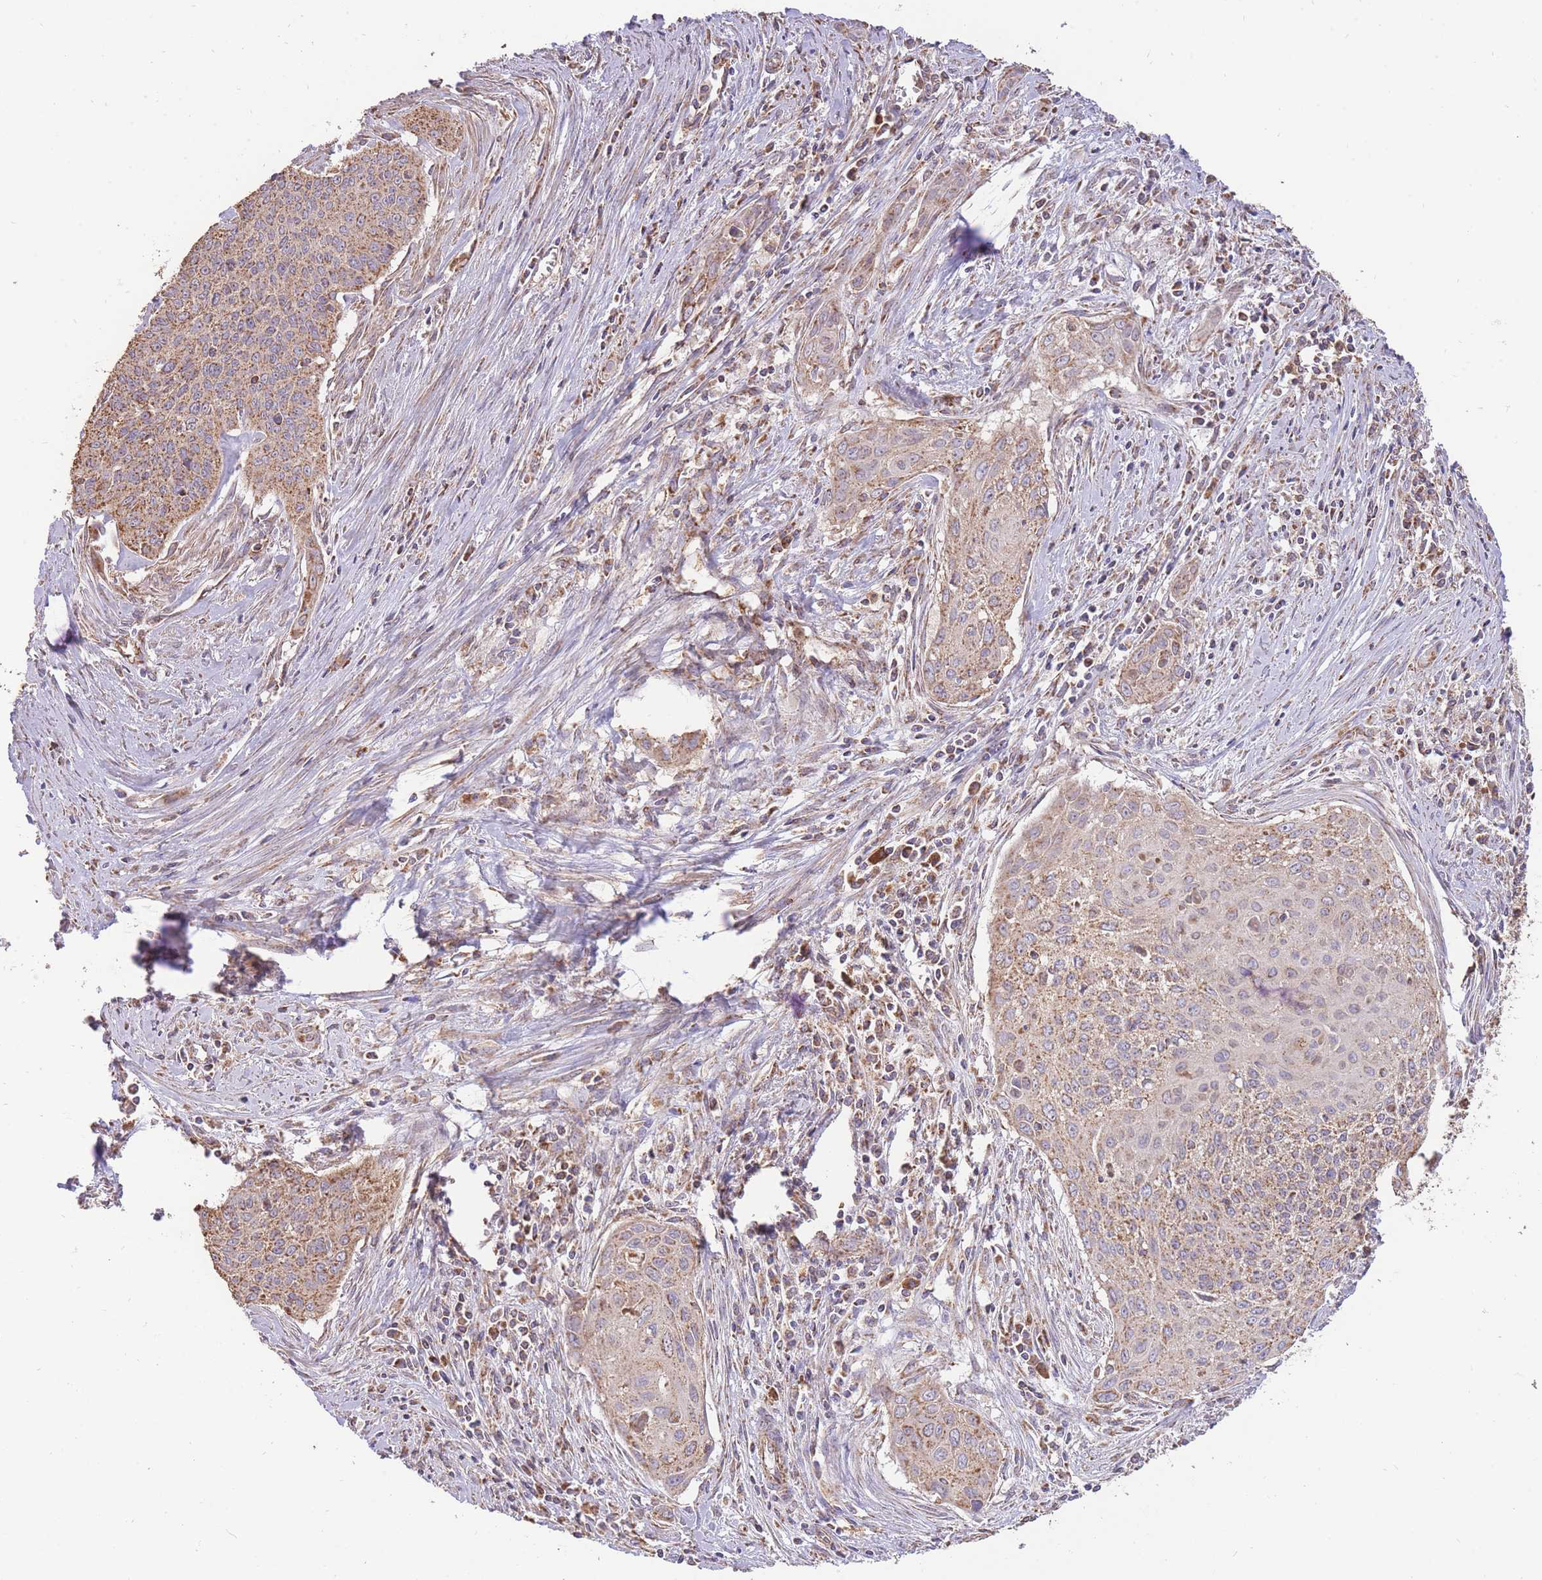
{"staining": {"intensity": "moderate", "quantity": ">75%", "location": "cytoplasmic/membranous"}, "tissue": "cervical cancer", "cell_type": "Tumor cells", "image_type": "cancer", "snomed": [{"axis": "morphology", "description": "Squamous cell carcinoma, NOS"}, {"axis": "topography", "description": "Cervix"}], "caption": "There is medium levels of moderate cytoplasmic/membranous expression in tumor cells of cervical cancer, as demonstrated by immunohistochemical staining (brown color).", "gene": "PREP", "patient": {"sex": "female", "age": 55}}